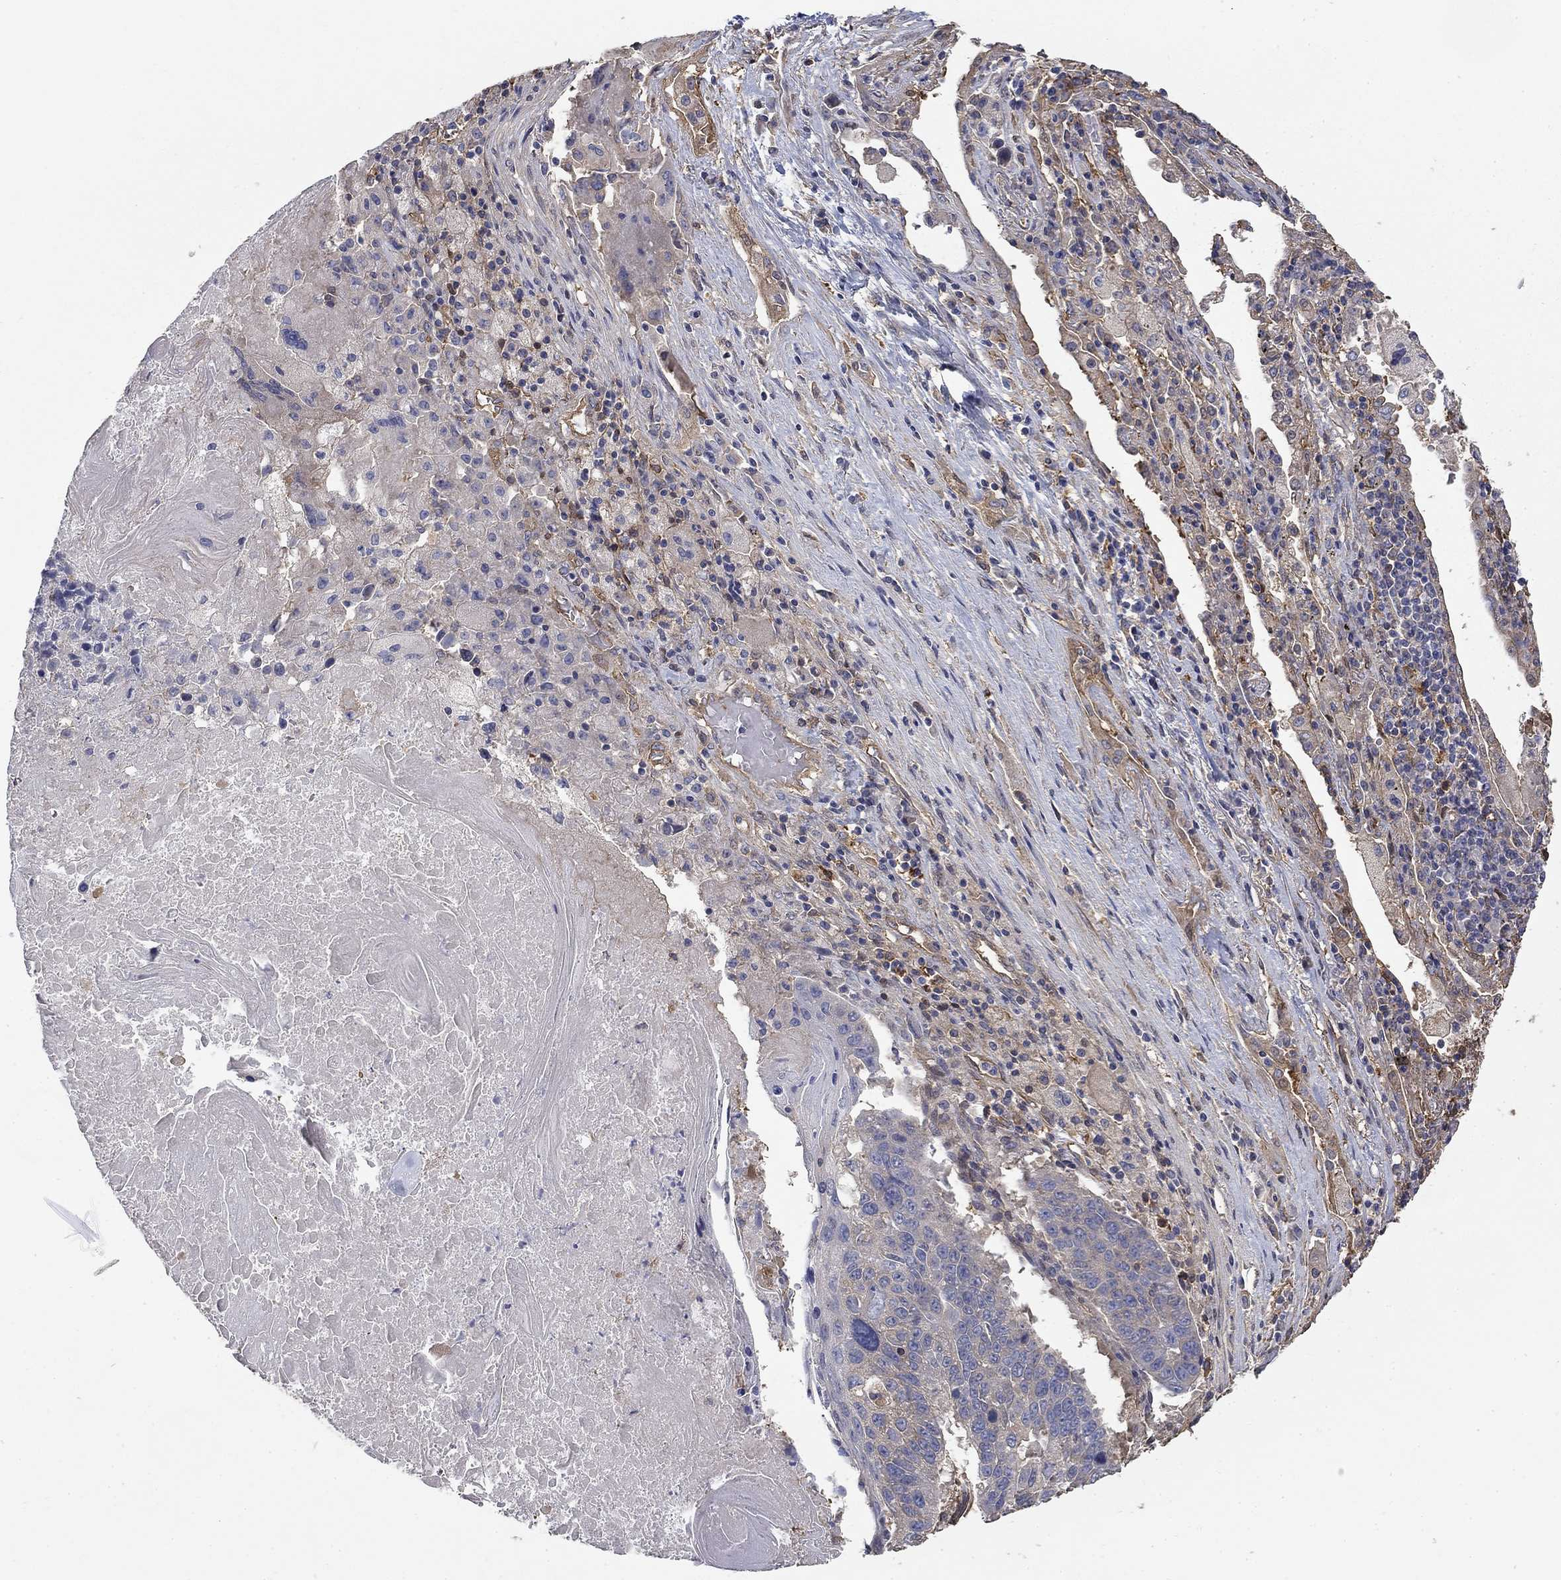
{"staining": {"intensity": "moderate", "quantity": "<25%", "location": "cytoplasmic/membranous"}, "tissue": "lung cancer", "cell_type": "Tumor cells", "image_type": "cancer", "snomed": [{"axis": "morphology", "description": "Squamous cell carcinoma, NOS"}, {"axis": "topography", "description": "Lung"}], "caption": "High-magnification brightfield microscopy of lung squamous cell carcinoma stained with DAB (3,3'-diaminobenzidine) (brown) and counterstained with hematoxylin (blue). tumor cells exhibit moderate cytoplasmic/membranous staining is seen in about<25% of cells. (Brightfield microscopy of DAB IHC at high magnification).", "gene": "DPYSL2", "patient": {"sex": "male", "age": 73}}